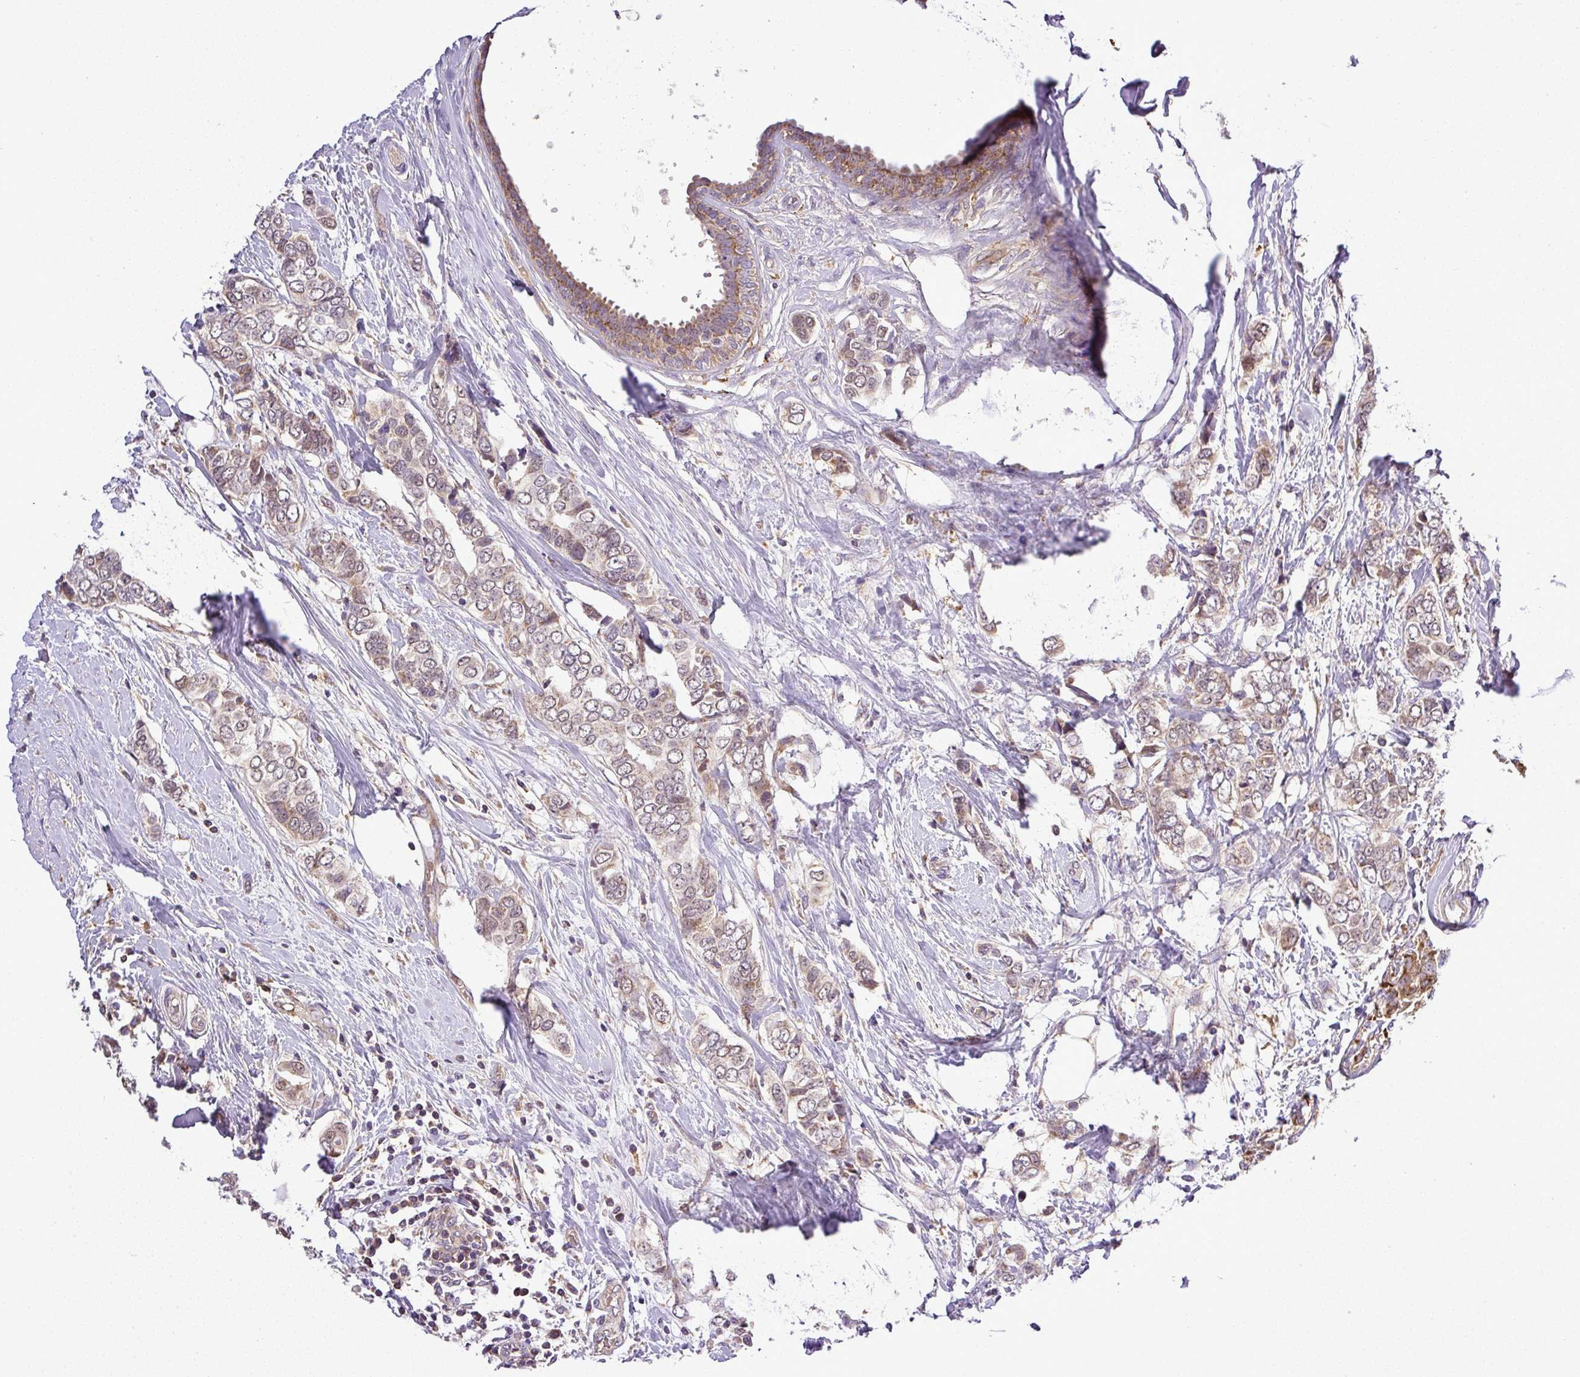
{"staining": {"intensity": "moderate", "quantity": ">75%", "location": "cytoplasmic/membranous,nuclear"}, "tissue": "breast cancer", "cell_type": "Tumor cells", "image_type": "cancer", "snomed": [{"axis": "morphology", "description": "Lobular carcinoma"}, {"axis": "topography", "description": "Breast"}], "caption": "Lobular carcinoma (breast) tissue demonstrates moderate cytoplasmic/membranous and nuclear staining in about >75% of tumor cells, visualized by immunohistochemistry.", "gene": "ZNF513", "patient": {"sex": "female", "age": 51}}